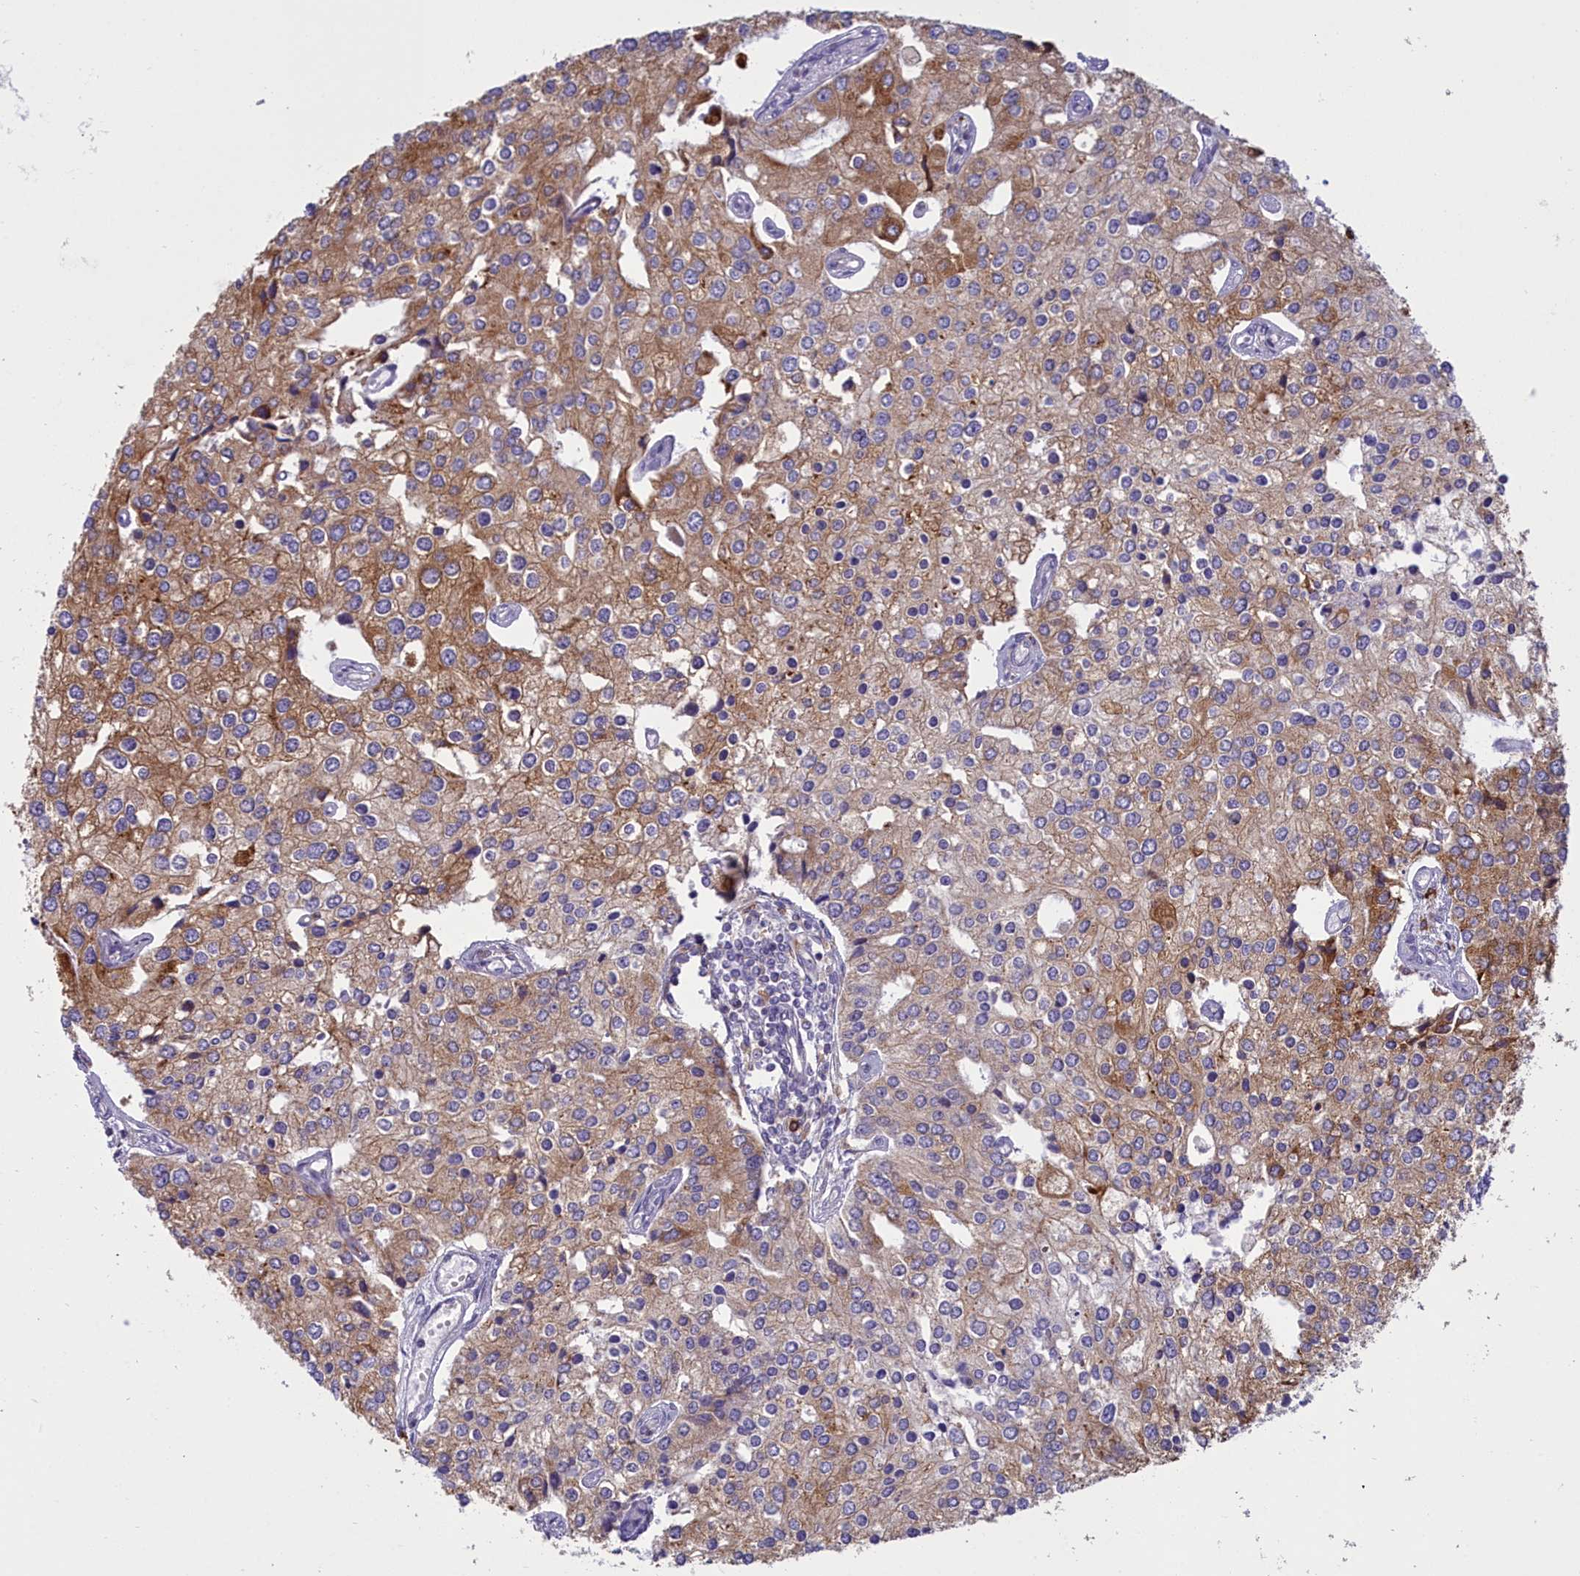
{"staining": {"intensity": "moderate", "quantity": "25%-75%", "location": "cytoplasmic/membranous"}, "tissue": "prostate cancer", "cell_type": "Tumor cells", "image_type": "cancer", "snomed": [{"axis": "morphology", "description": "Adenocarcinoma, High grade"}, {"axis": "topography", "description": "Prostate"}], "caption": "High-magnification brightfield microscopy of prostate cancer stained with DAB (3,3'-diaminobenzidine) (brown) and counterstained with hematoxylin (blue). tumor cells exhibit moderate cytoplasmic/membranous expression is seen in about25%-75% of cells. Using DAB (3,3'-diaminobenzidine) (brown) and hematoxylin (blue) stains, captured at high magnification using brightfield microscopy.", "gene": "HM13", "patient": {"sex": "male", "age": 62}}